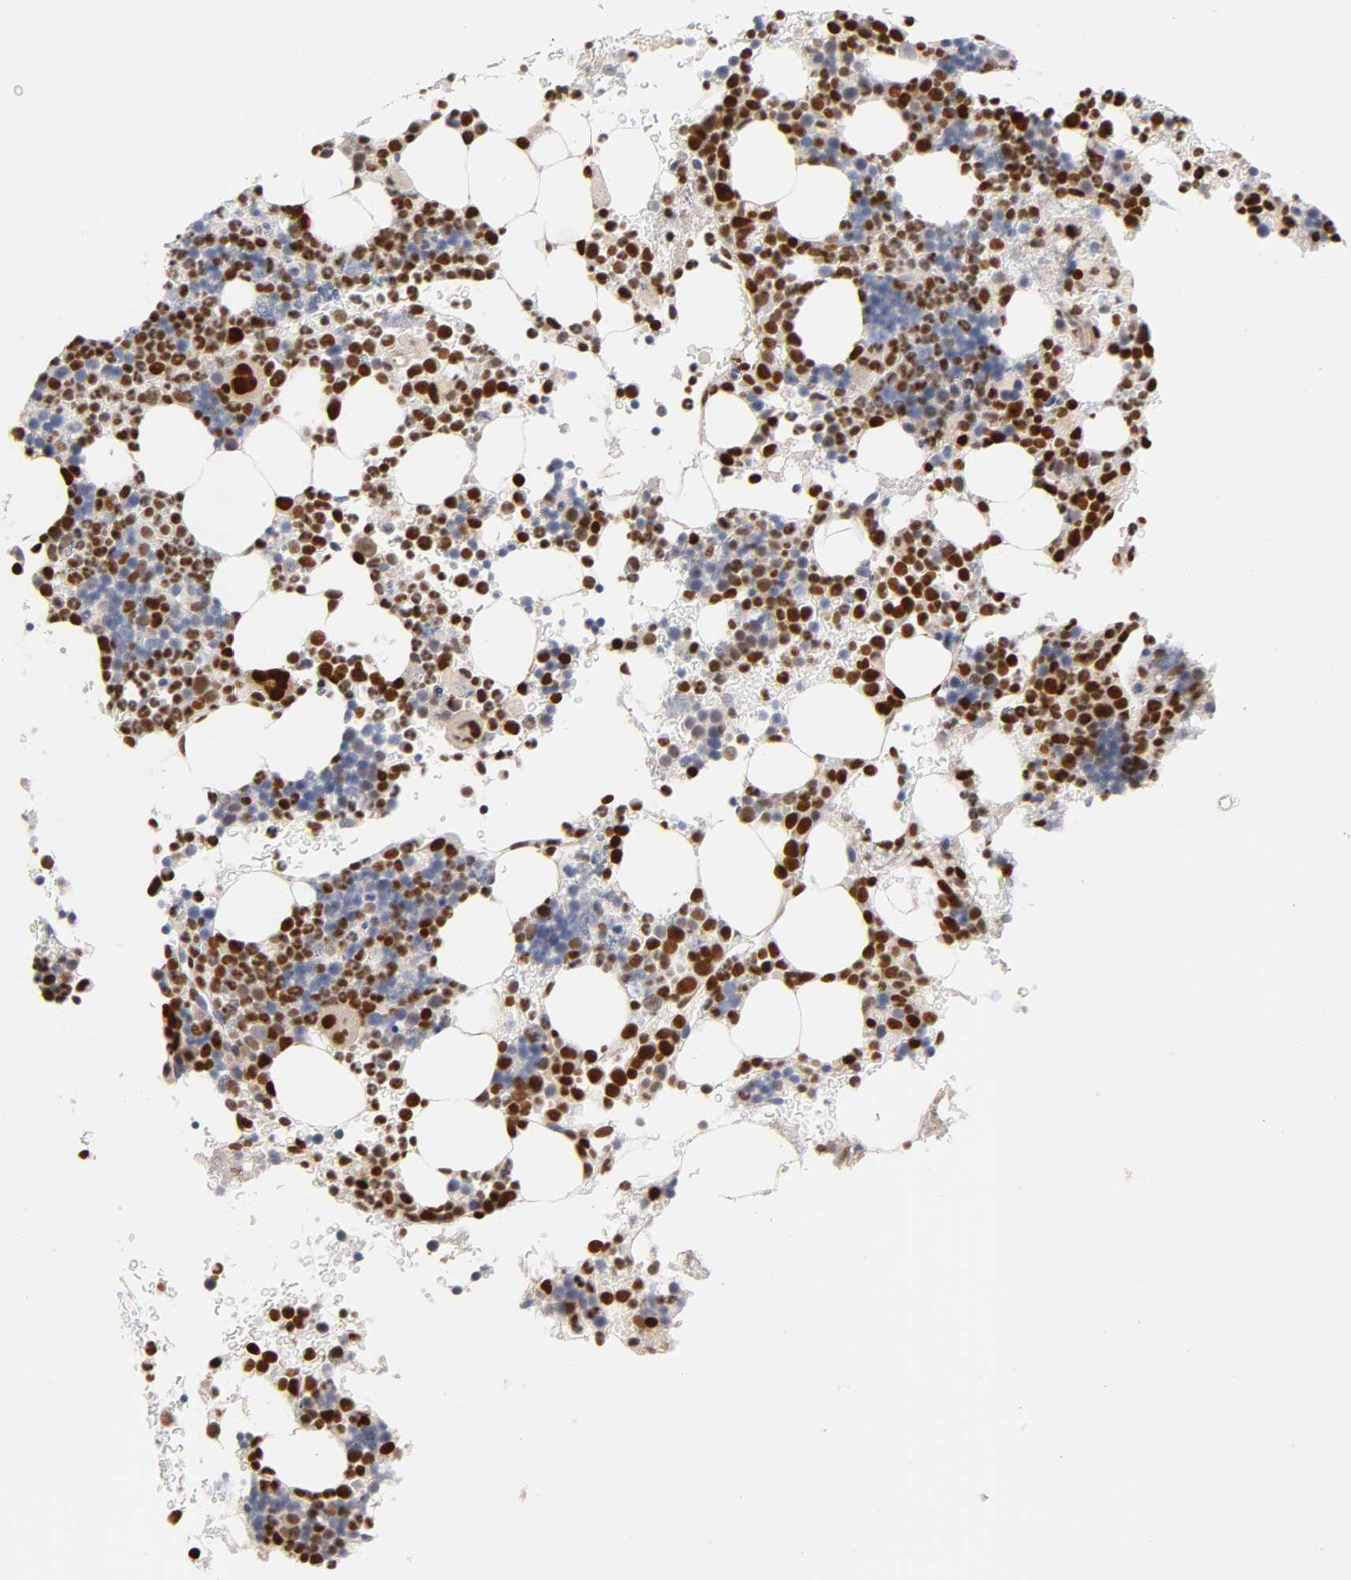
{"staining": {"intensity": "moderate", "quantity": "25%-75%", "location": "cytoplasmic/membranous"}, "tissue": "bone marrow", "cell_type": "Hematopoietic cells", "image_type": "normal", "snomed": [{"axis": "morphology", "description": "Normal tissue, NOS"}, {"axis": "topography", "description": "Bone marrow"}], "caption": "Protein staining exhibits moderate cytoplasmic/membranous expression in approximately 25%-75% of hematopoietic cells in benign bone marrow.", "gene": "RUNX1", "patient": {"sex": "male", "age": 17}}